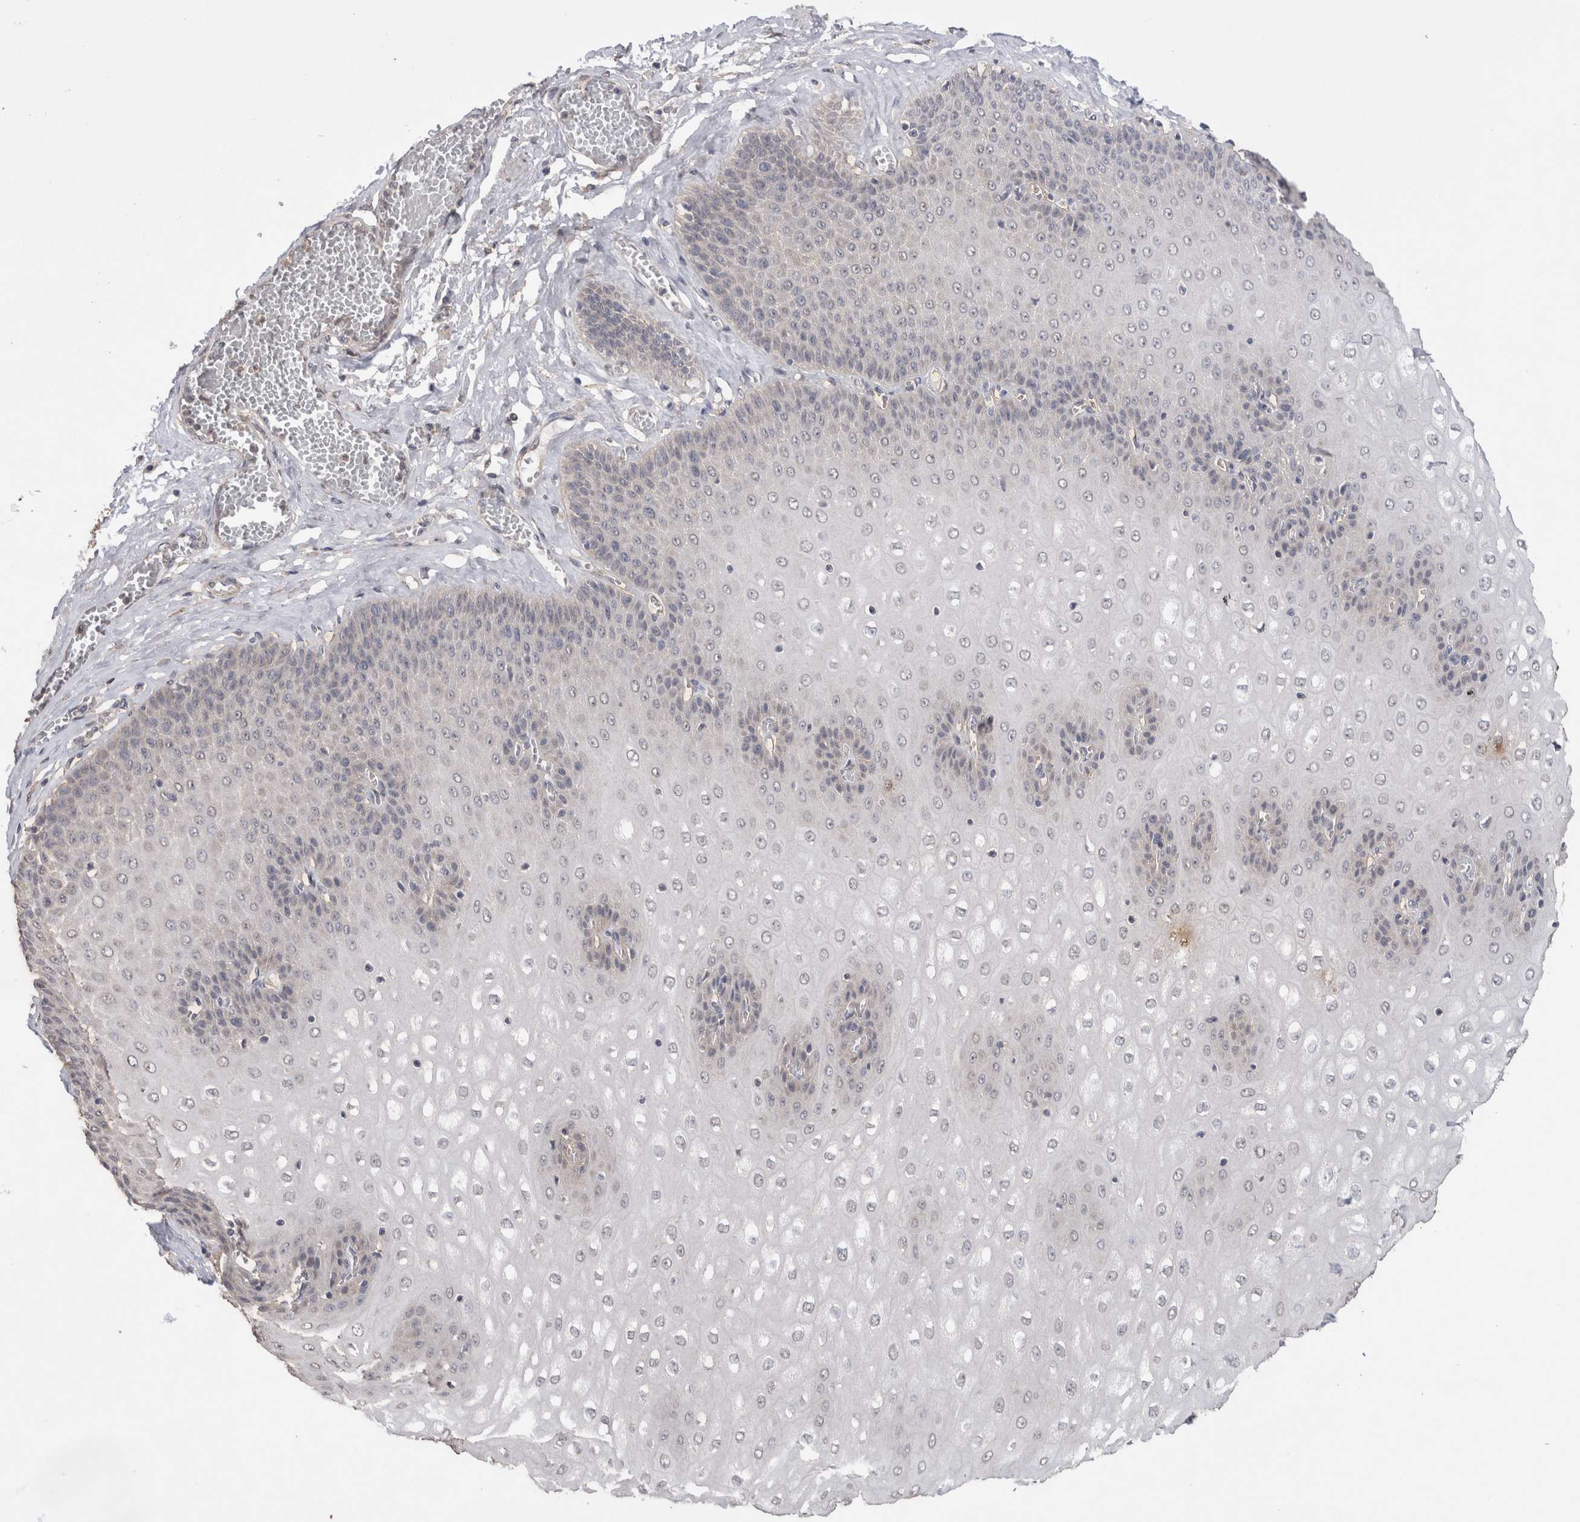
{"staining": {"intensity": "negative", "quantity": "none", "location": "none"}, "tissue": "esophagus", "cell_type": "Squamous epithelial cells", "image_type": "normal", "snomed": [{"axis": "morphology", "description": "Normal tissue, NOS"}, {"axis": "topography", "description": "Esophagus"}], "caption": "This is a histopathology image of immunohistochemistry staining of normal esophagus, which shows no staining in squamous epithelial cells.", "gene": "CDH6", "patient": {"sex": "male", "age": 60}}